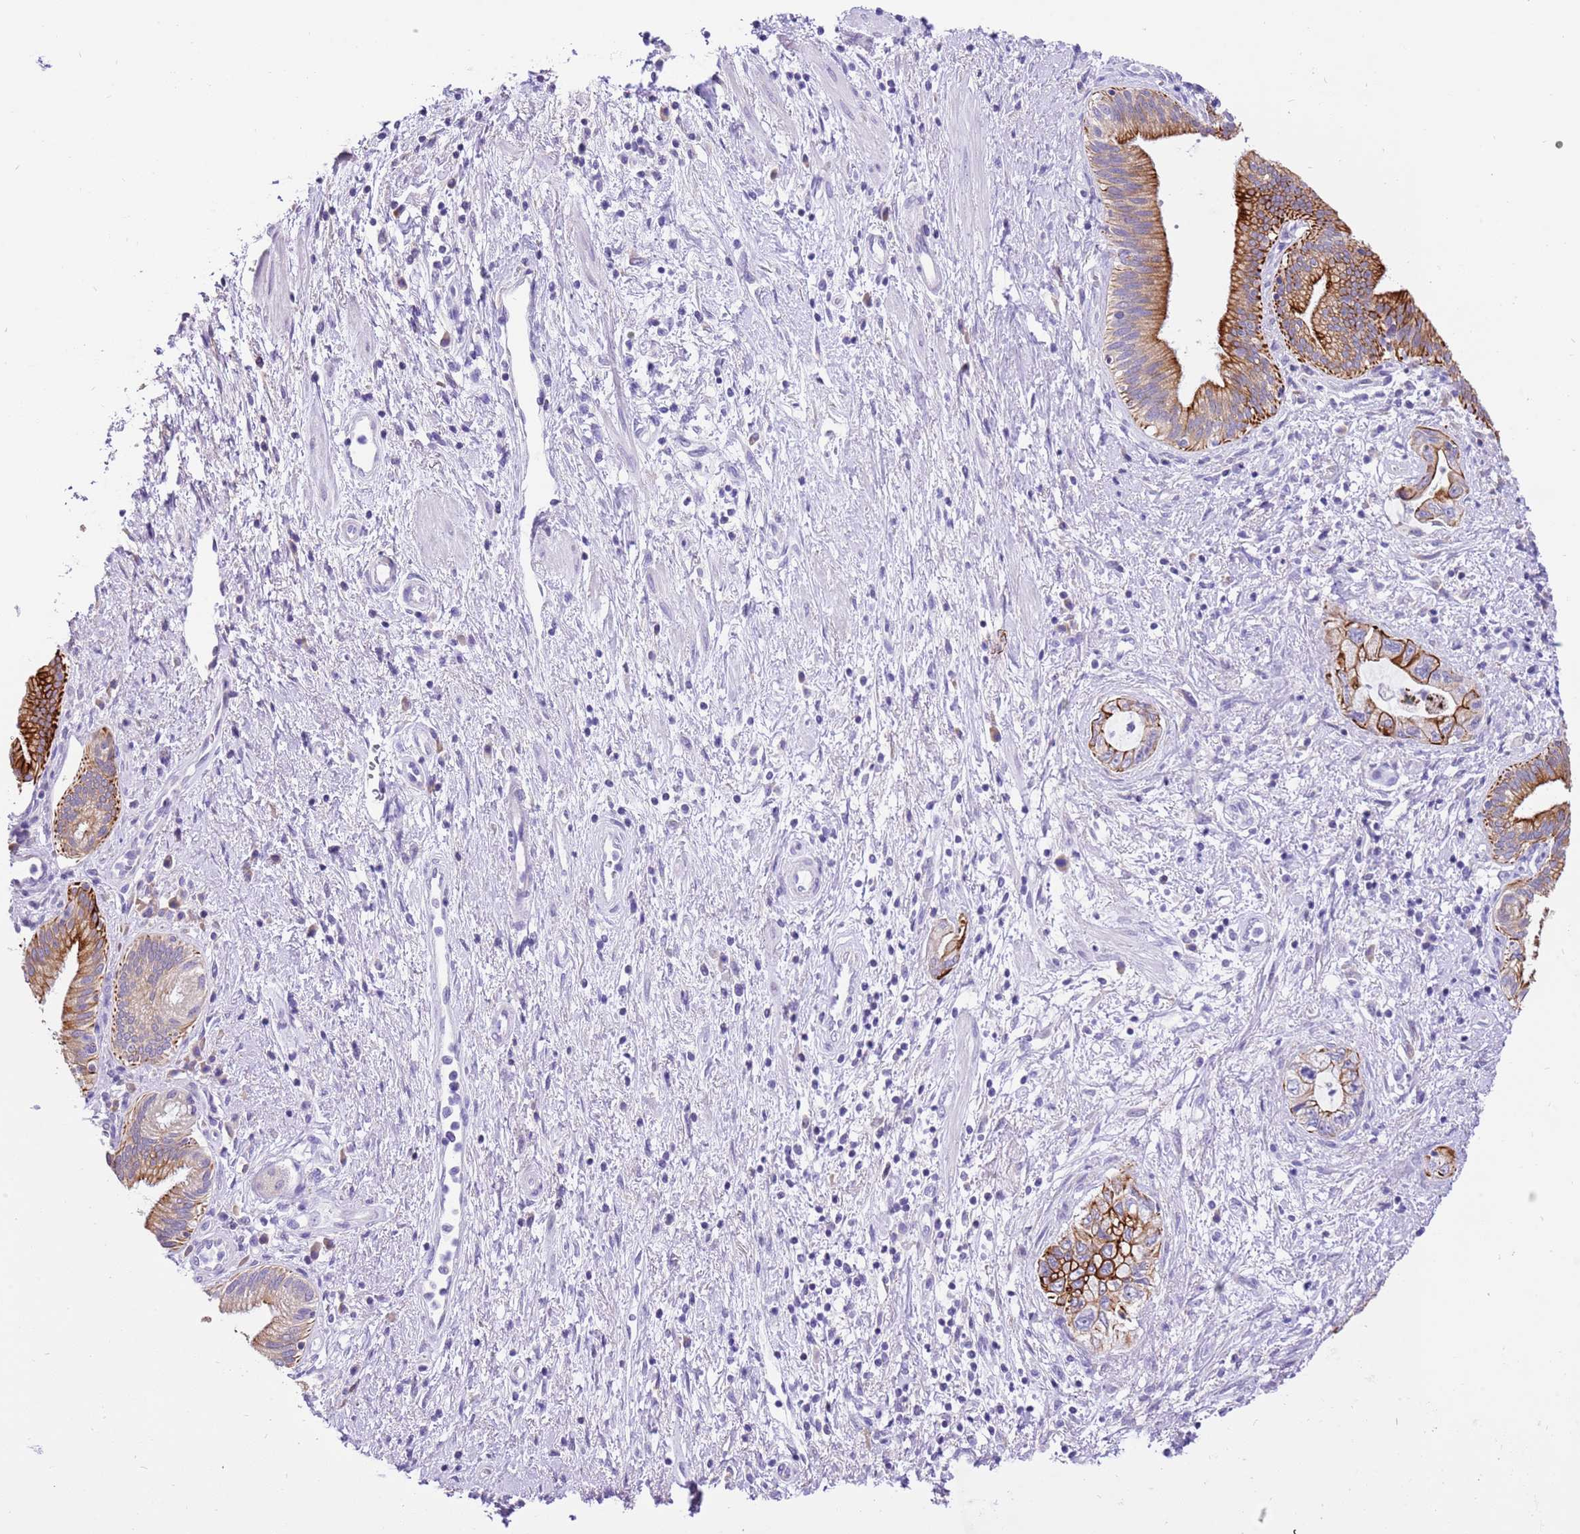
{"staining": {"intensity": "strong", "quantity": ">75%", "location": "cytoplasmic/membranous"}, "tissue": "pancreatic cancer", "cell_type": "Tumor cells", "image_type": "cancer", "snomed": [{"axis": "morphology", "description": "Adenocarcinoma, NOS"}, {"axis": "topography", "description": "Pancreas"}], "caption": "A brown stain shows strong cytoplasmic/membranous positivity of a protein in adenocarcinoma (pancreatic) tumor cells. (Brightfield microscopy of DAB IHC at high magnification).", "gene": "R3HDM4", "patient": {"sex": "female", "age": 73}}